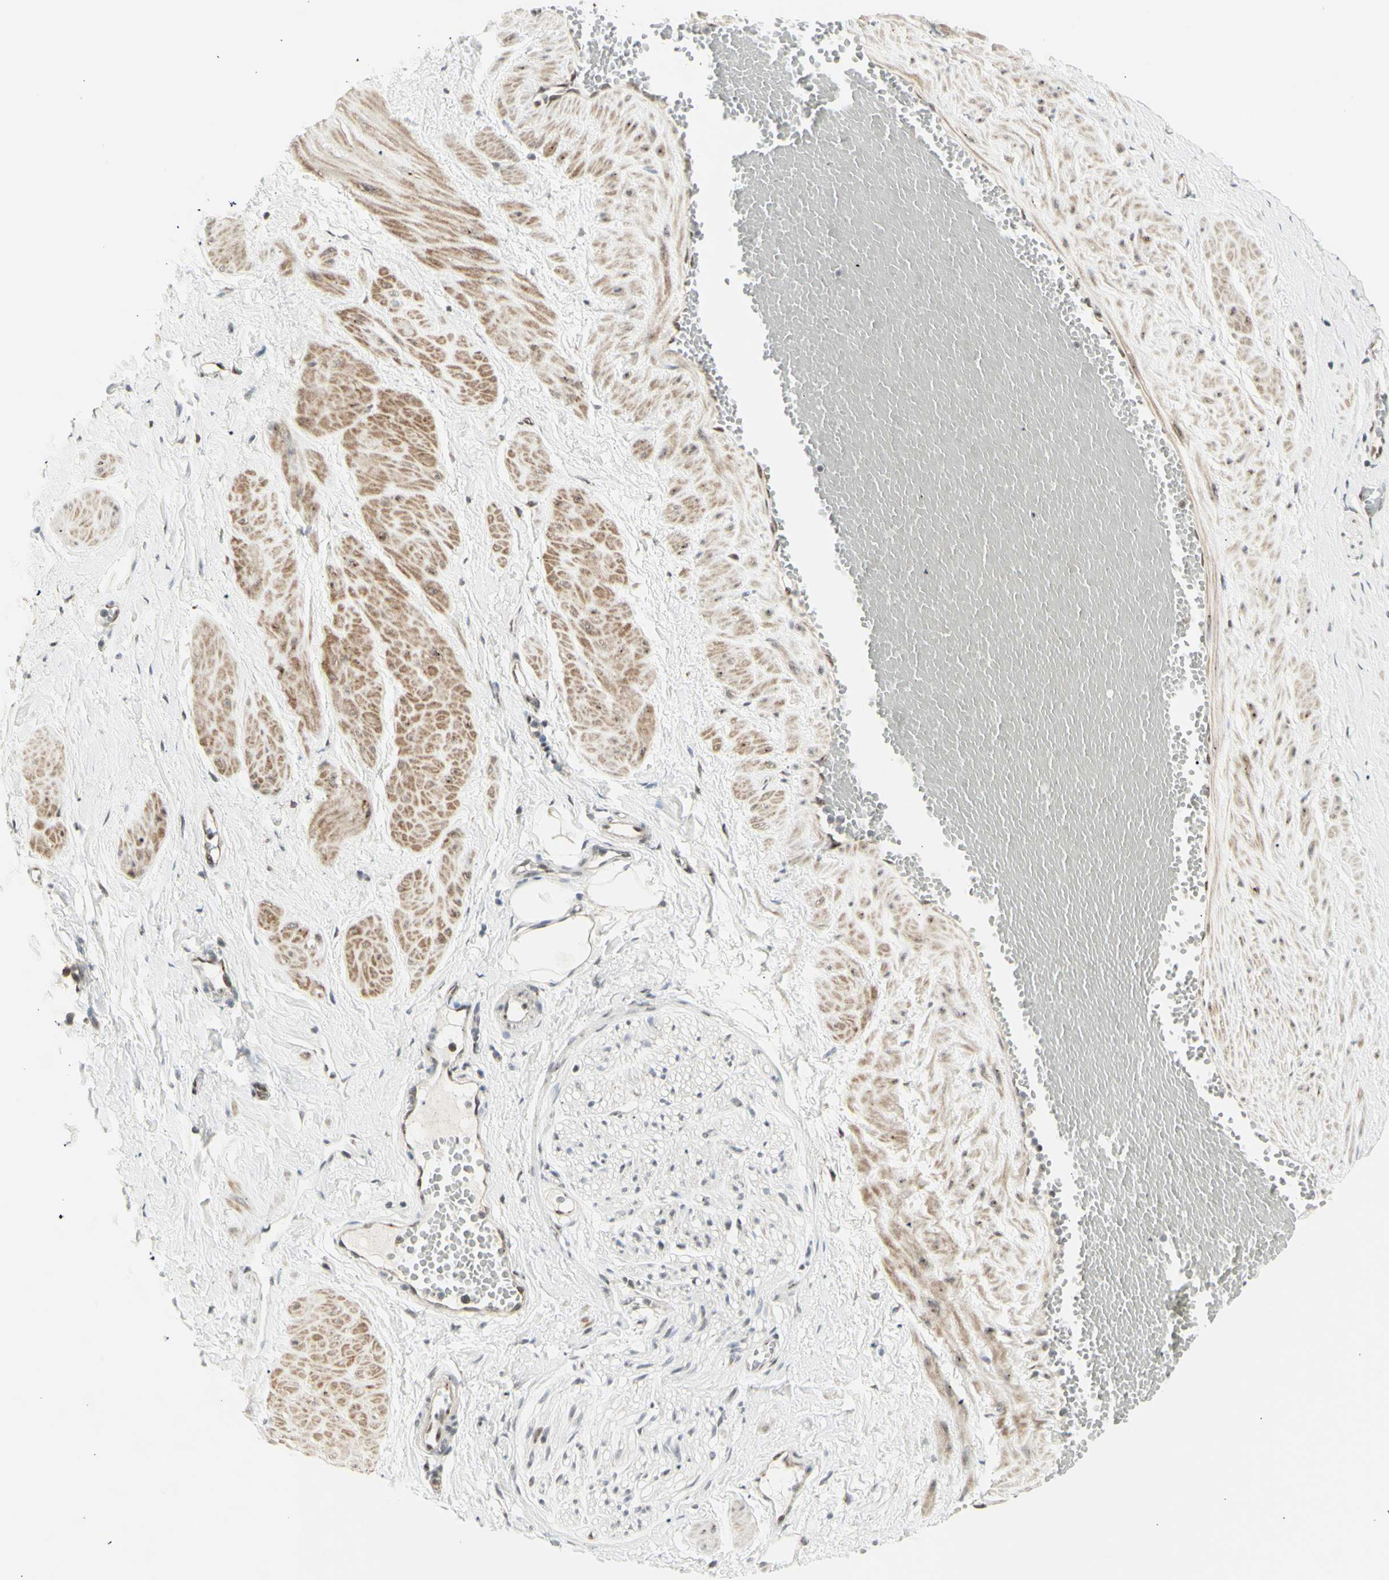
{"staining": {"intensity": "weak", "quantity": ">75%", "location": "cytoplasmic/membranous,nuclear"}, "tissue": "adipose tissue", "cell_type": "Adipocytes", "image_type": "normal", "snomed": [{"axis": "morphology", "description": "Normal tissue, NOS"}, {"axis": "topography", "description": "Soft tissue"}, {"axis": "topography", "description": "Vascular tissue"}], "caption": "Adipocytes exhibit weak cytoplasmic/membranous,nuclear staining in approximately >75% of cells in normal adipose tissue. (DAB = brown stain, brightfield microscopy at high magnification).", "gene": "DHRS7B", "patient": {"sex": "female", "age": 35}}